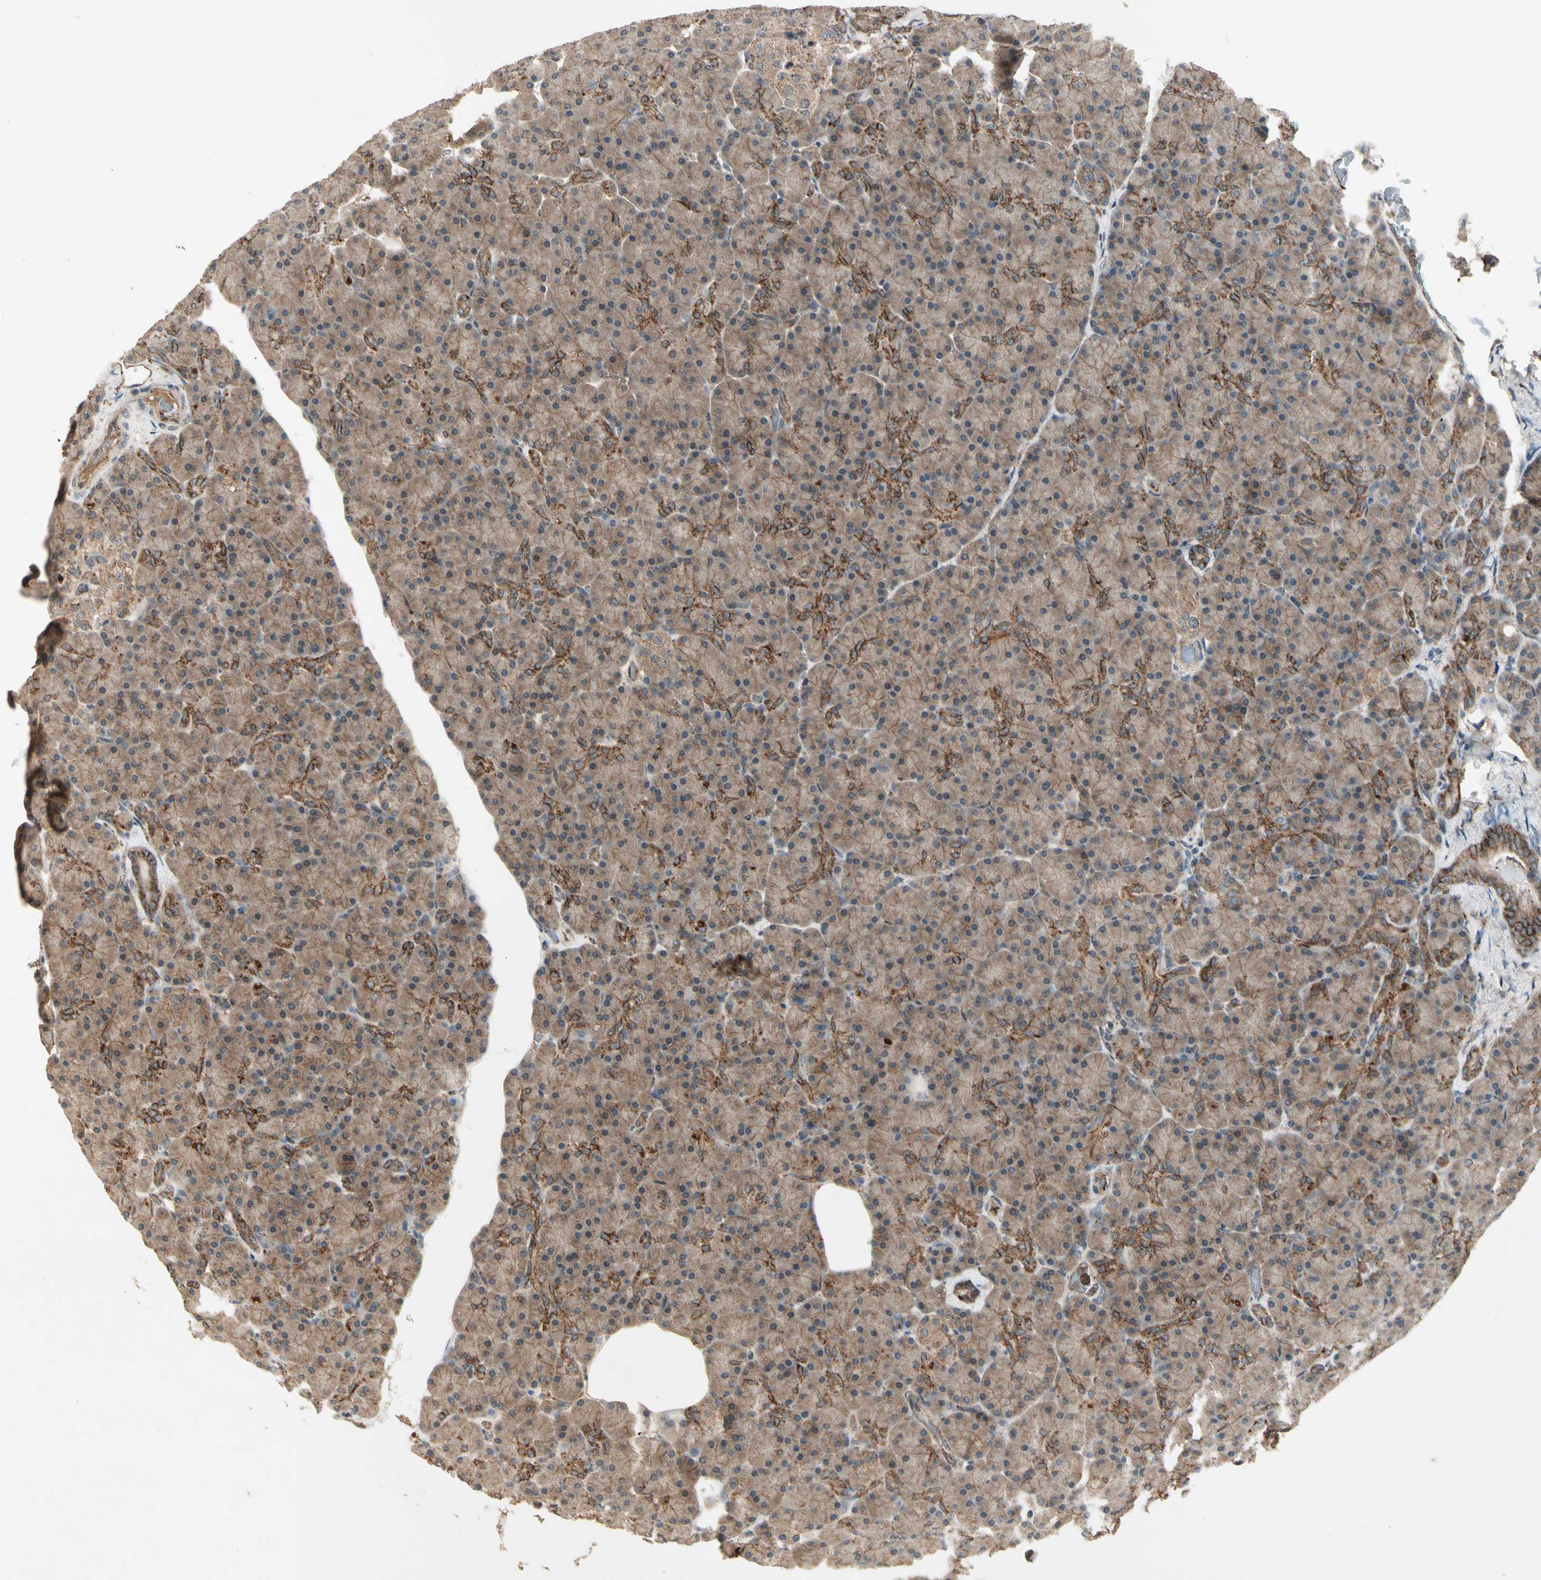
{"staining": {"intensity": "moderate", "quantity": ">75%", "location": "cytoplasmic/membranous"}, "tissue": "pancreas", "cell_type": "Exocrine glandular cells", "image_type": "normal", "snomed": [{"axis": "morphology", "description": "Normal tissue, NOS"}, {"axis": "topography", "description": "Pancreas"}], "caption": "The photomicrograph shows immunohistochemical staining of unremarkable pancreas. There is moderate cytoplasmic/membranous positivity is appreciated in approximately >75% of exocrine glandular cells. (Brightfield microscopy of DAB IHC at high magnification).", "gene": "FLOT1", "patient": {"sex": "female", "age": 43}}